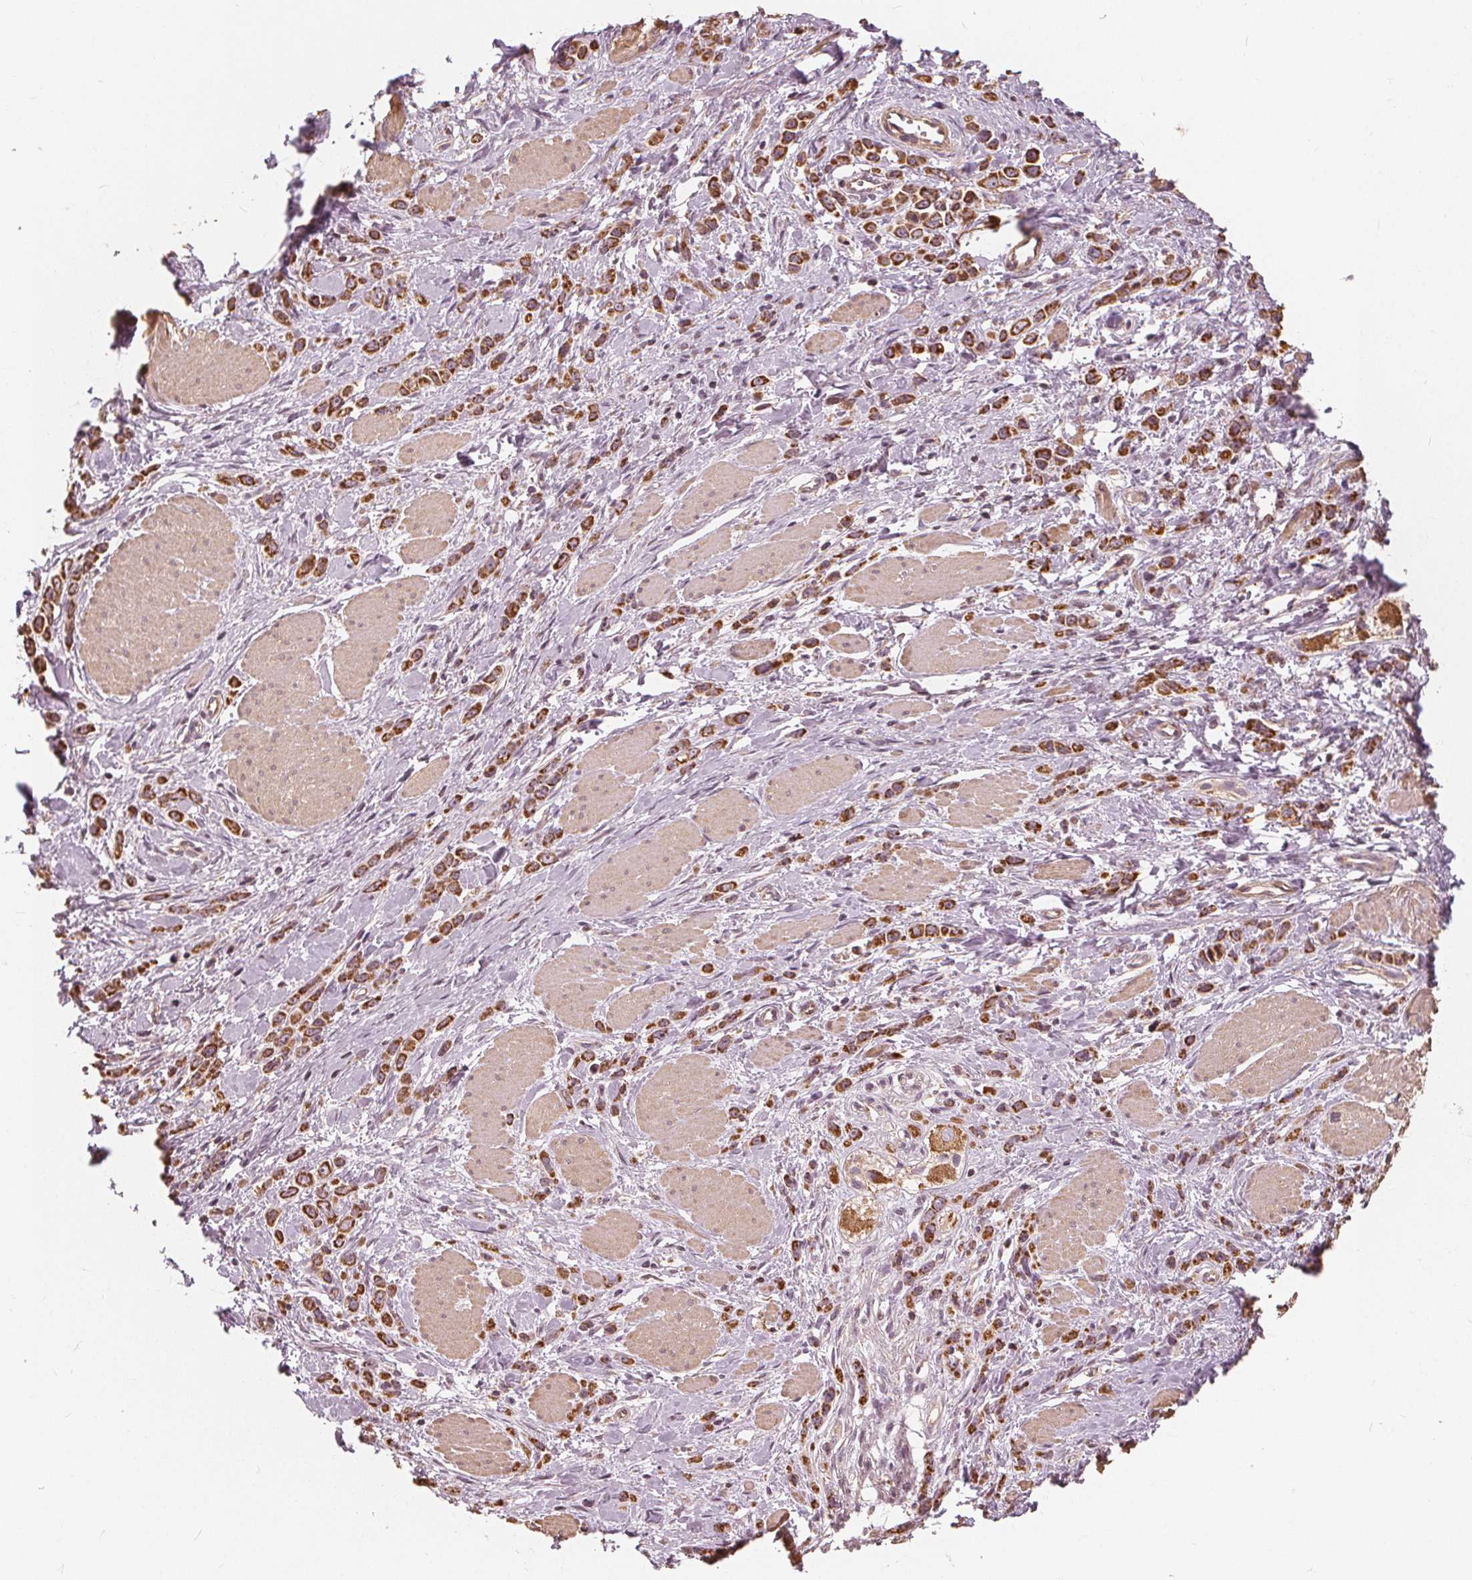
{"staining": {"intensity": "strong", "quantity": ">75%", "location": "cytoplasmic/membranous"}, "tissue": "stomach cancer", "cell_type": "Tumor cells", "image_type": "cancer", "snomed": [{"axis": "morphology", "description": "Adenocarcinoma, NOS"}, {"axis": "topography", "description": "Stomach"}], "caption": "Immunohistochemical staining of adenocarcinoma (stomach) displays high levels of strong cytoplasmic/membranous protein positivity in approximately >75% of tumor cells. (Stains: DAB (3,3'-diaminobenzidine) in brown, nuclei in blue, Microscopy: brightfield microscopy at high magnification).", "gene": "PEX26", "patient": {"sex": "male", "age": 47}}